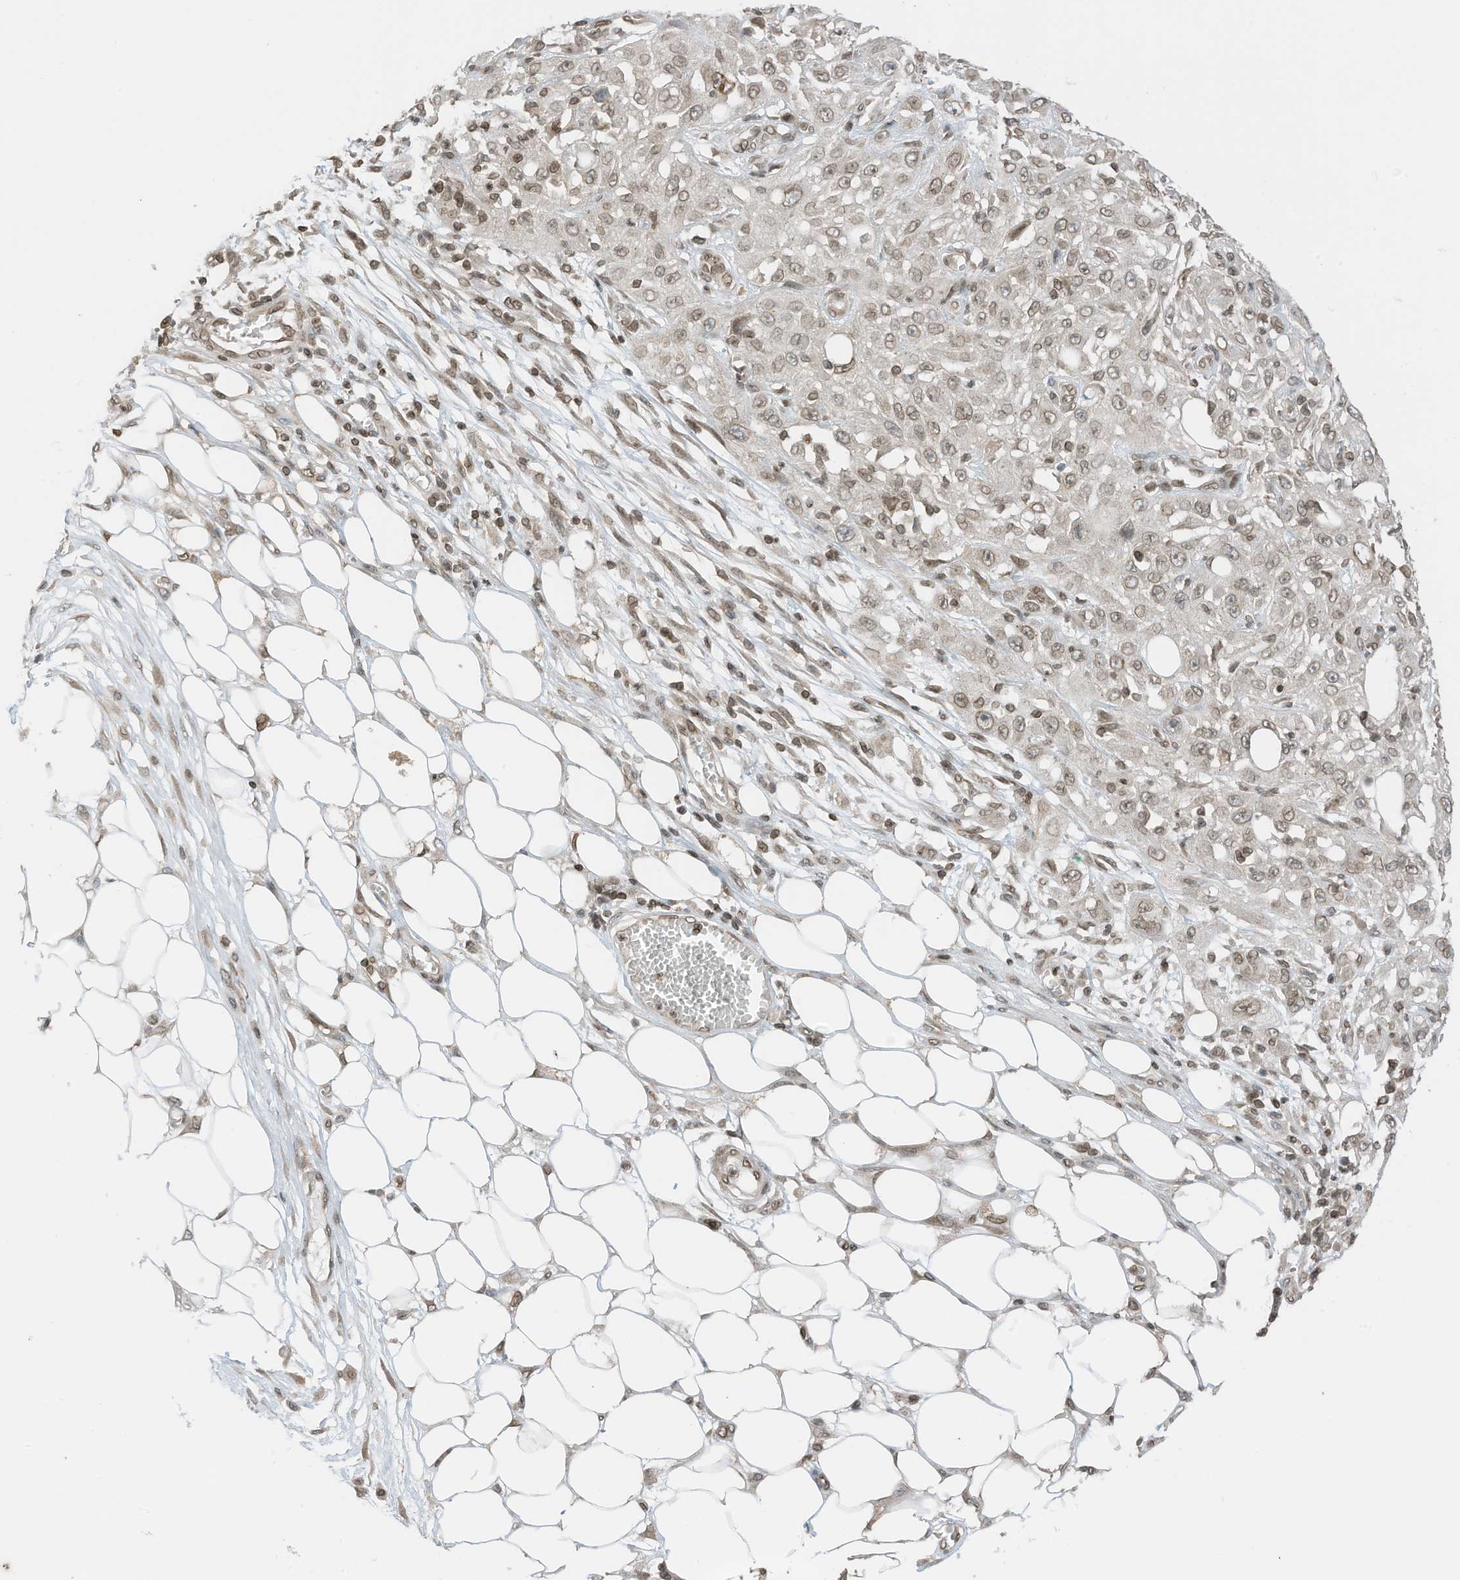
{"staining": {"intensity": "moderate", "quantity": "25%-75%", "location": "cytoplasmic/membranous,nuclear"}, "tissue": "skin cancer", "cell_type": "Tumor cells", "image_type": "cancer", "snomed": [{"axis": "morphology", "description": "Squamous cell carcinoma, NOS"}, {"axis": "morphology", "description": "Squamous cell carcinoma, metastatic, NOS"}, {"axis": "topography", "description": "Skin"}, {"axis": "topography", "description": "Lymph node"}], "caption": "High-magnification brightfield microscopy of skin cancer stained with DAB (brown) and counterstained with hematoxylin (blue). tumor cells exhibit moderate cytoplasmic/membranous and nuclear expression is identified in about25%-75% of cells. Nuclei are stained in blue.", "gene": "RABL3", "patient": {"sex": "male", "age": 75}}